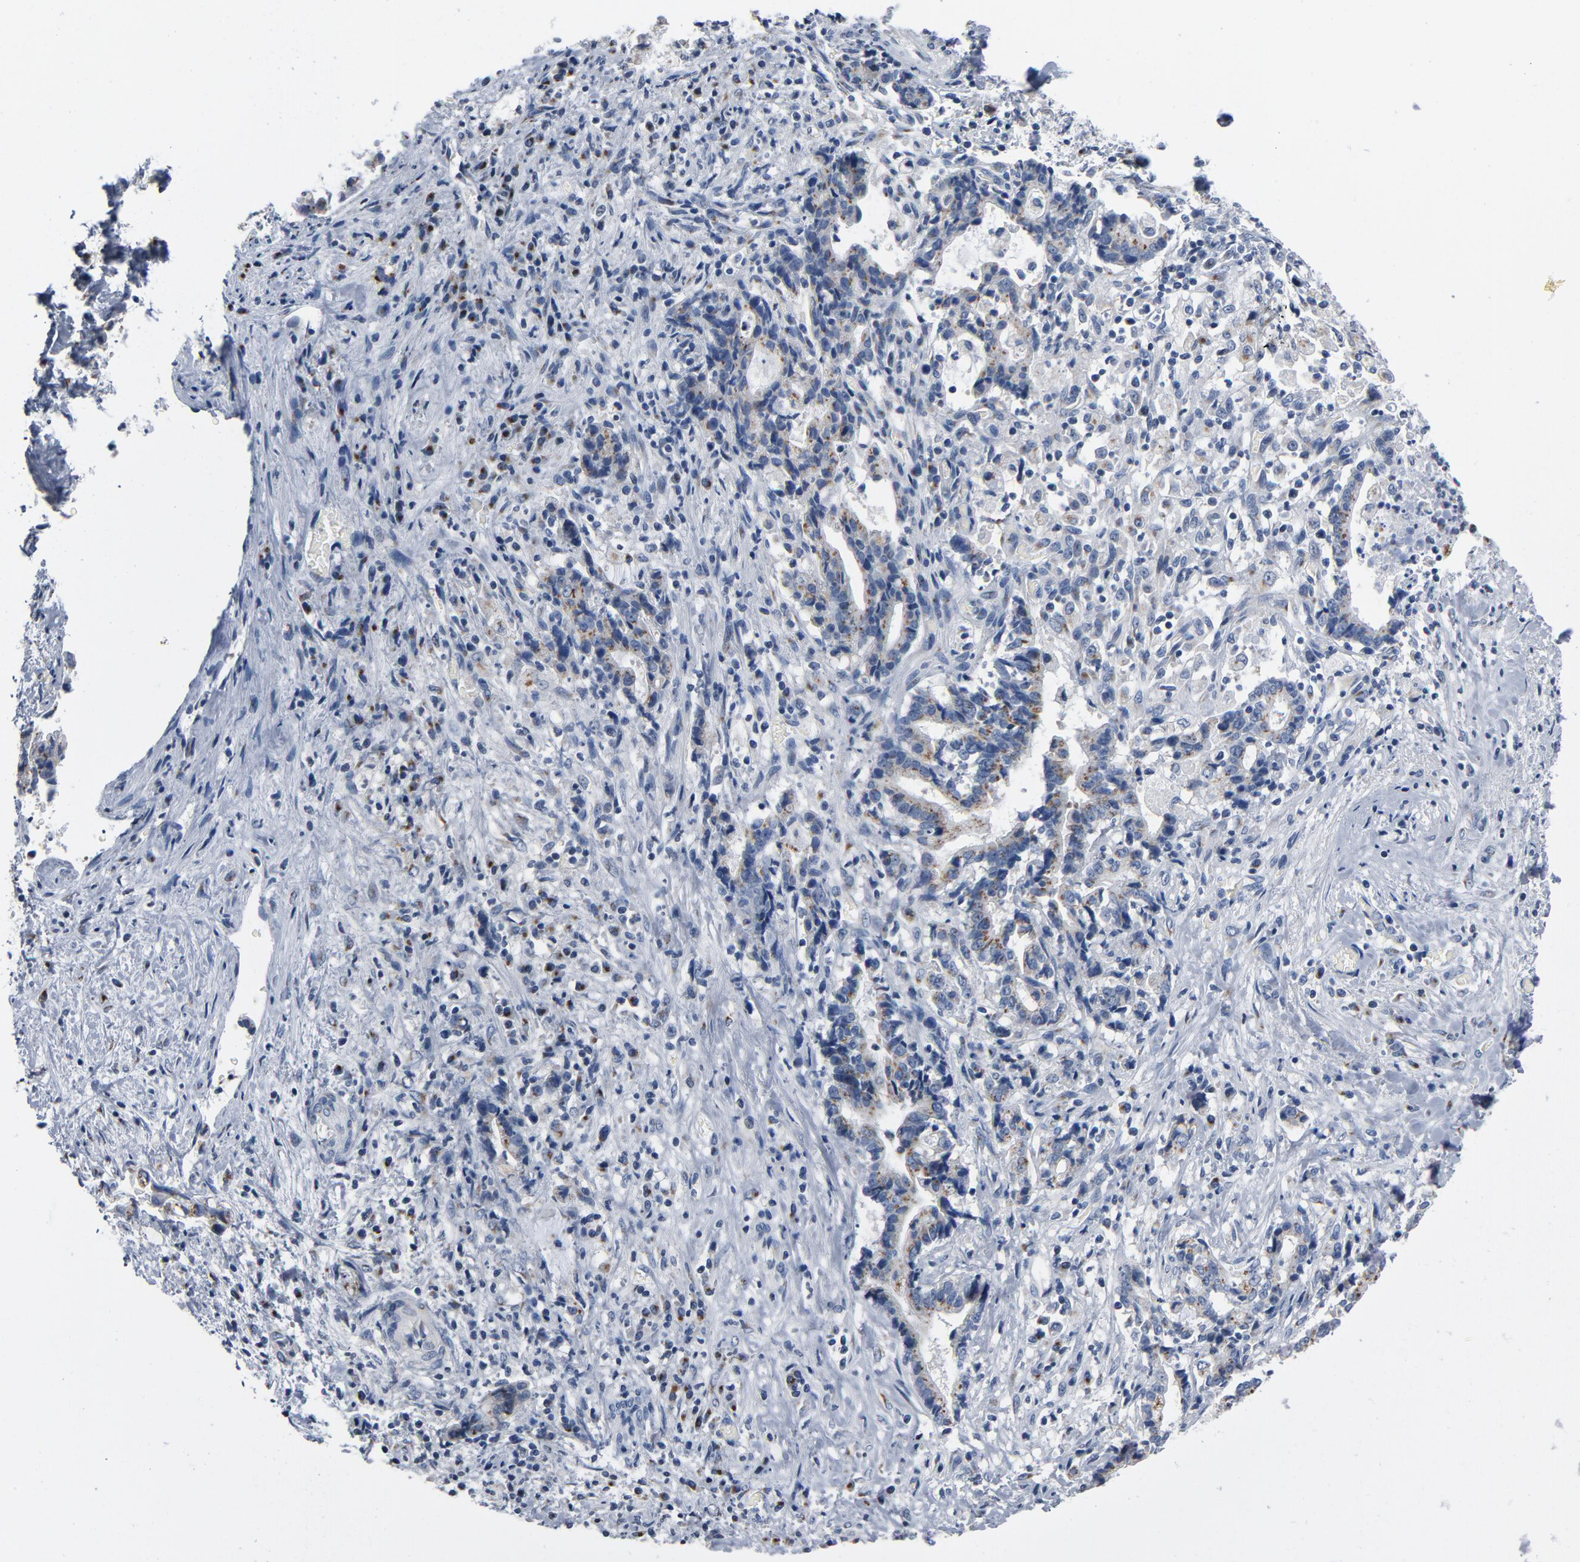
{"staining": {"intensity": "moderate", "quantity": "25%-75%", "location": "cytoplasmic/membranous"}, "tissue": "liver cancer", "cell_type": "Tumor cells", "image_type": "cancer", "snomed": [{"axis": "morphology", "description": "Cholangiocarcinoma"}, {"axis": "topography", "description": "Liver"}], "caption": "IHC of liver cholangiocarcinoma reveals medium levels of moderate cytoplasmic/membranous staining in approximately 25%-75% of tumor cells.", "gene": "YIPF6", "patient": {"sex": "male", "age": 57}}